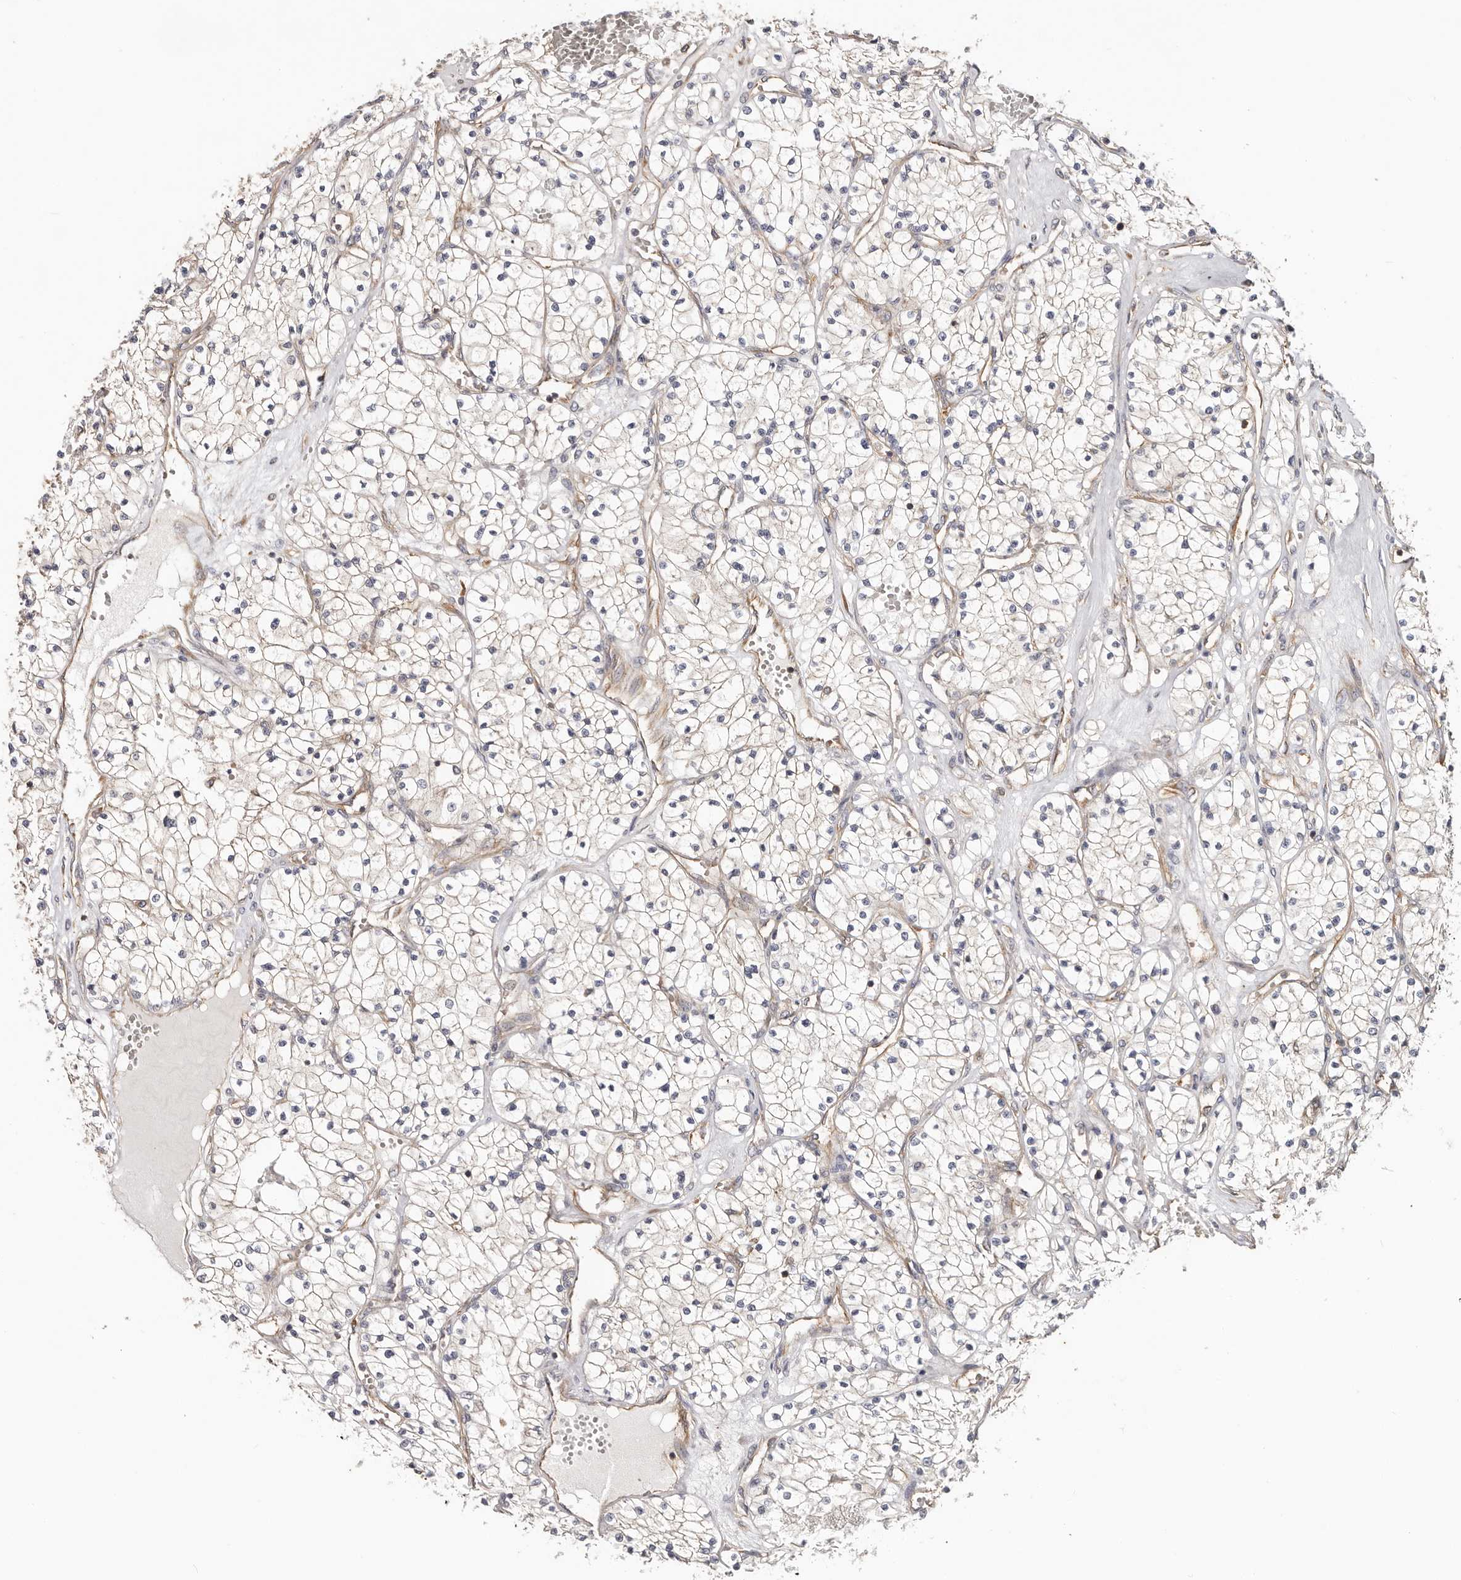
{"staining": {"intensity": "weak", "quantity": "25%-75%", "location": "cytoplasmic/membranous"}, "tissue": "renal cancer", "cell_type": "Tumor cells", "image_type": "cancer", "snomed": [{"axis": "morphology", "description": "Normal tissue, NOS"}, {"axis": "morphology", "description": "Adenocarcinoma, NOS"}, {"axis": "topography", "description": "Kidney"}], "caption": "Immunohistochemical staining of renal adenocarcinoma shows low levels of weak cytoplasmic/membranous protein staining in about 25%-75% of tumor cells.", "gene": "EPRS1", "patient": {"sex": "male", "age": 68}}